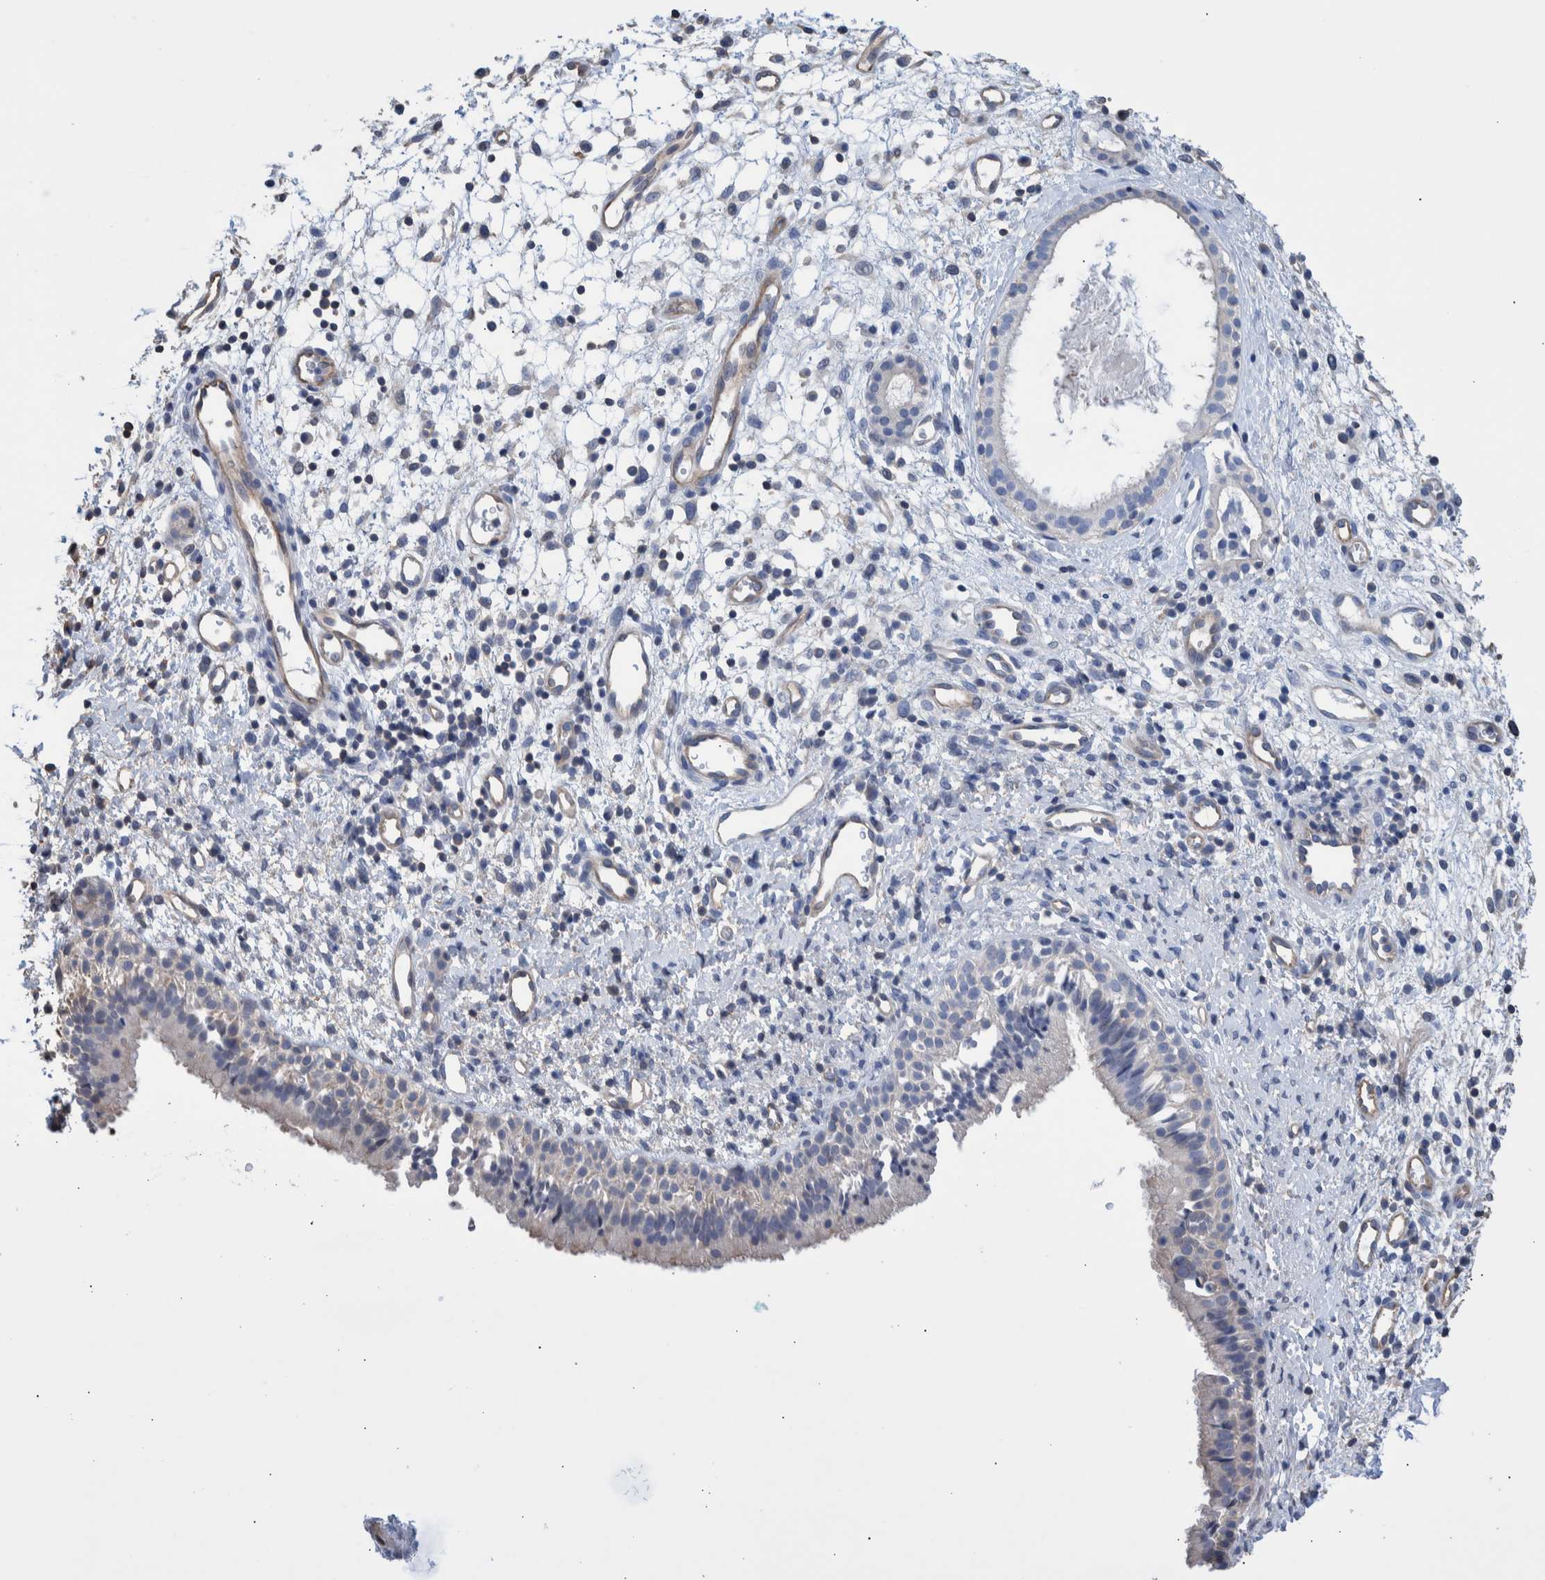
{"staining": {"intensity": "negative", "quantity": "none", "location": "none"}, "tissue": "nasopharynx", "cell_type": "Respiratory epithelial cells", "image_type": "normal", "snomed": [{"axis": "morphology", "description": "Normal tissue, NOS"}, {"axis": "topography", "description": "Nasopharynx"}], "caption": "A micrograph of nasopharynx stained for a protein demonstrates no brown staining in respiratory epithelial cells. (DAB (3,3'-diaminobenzidine) IHC visualized using brightfield microscopy, high magnification).", "gene": "PPP3CC", "patient": {"sex": "male", "age": 22}}